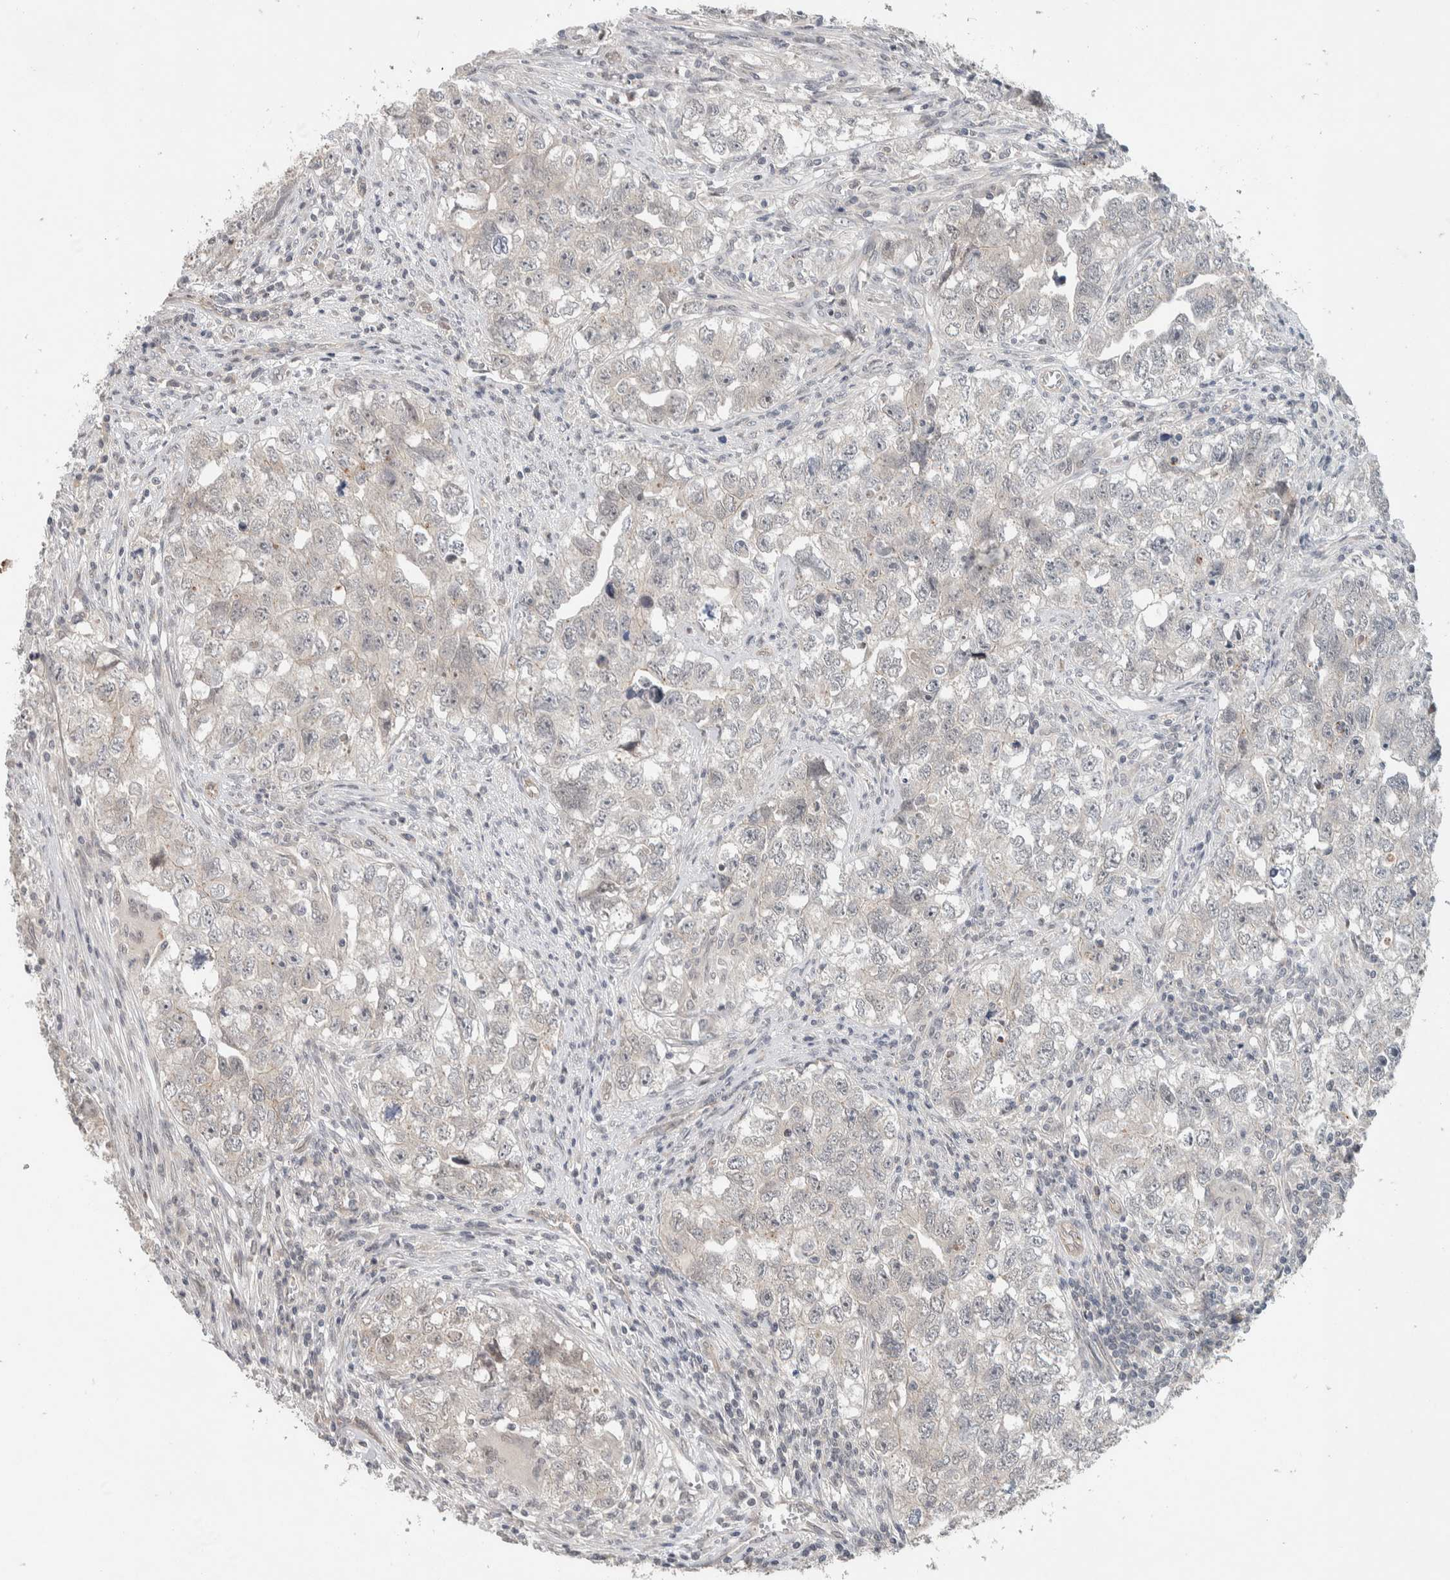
{"staining": {"intensity": "negative", "quantity": "none", "location": "none"}, "tissue": "testis cancer", "cell_type": "Tumor cells", "image_type": "cancer", "snomed": [{"axis": "morphology", "description": "Seminoma, NOS"}, {"axis": "morphology", "description": "Carcinoma, Embryonal, NOS"}, {"axis": "topography", "description": "Testis"}], "caption": "There is no significant staining in tumor cells of testis seminoma.", "gene": "DEPTOR", "patient": {"sex": "male", "age": 43}}